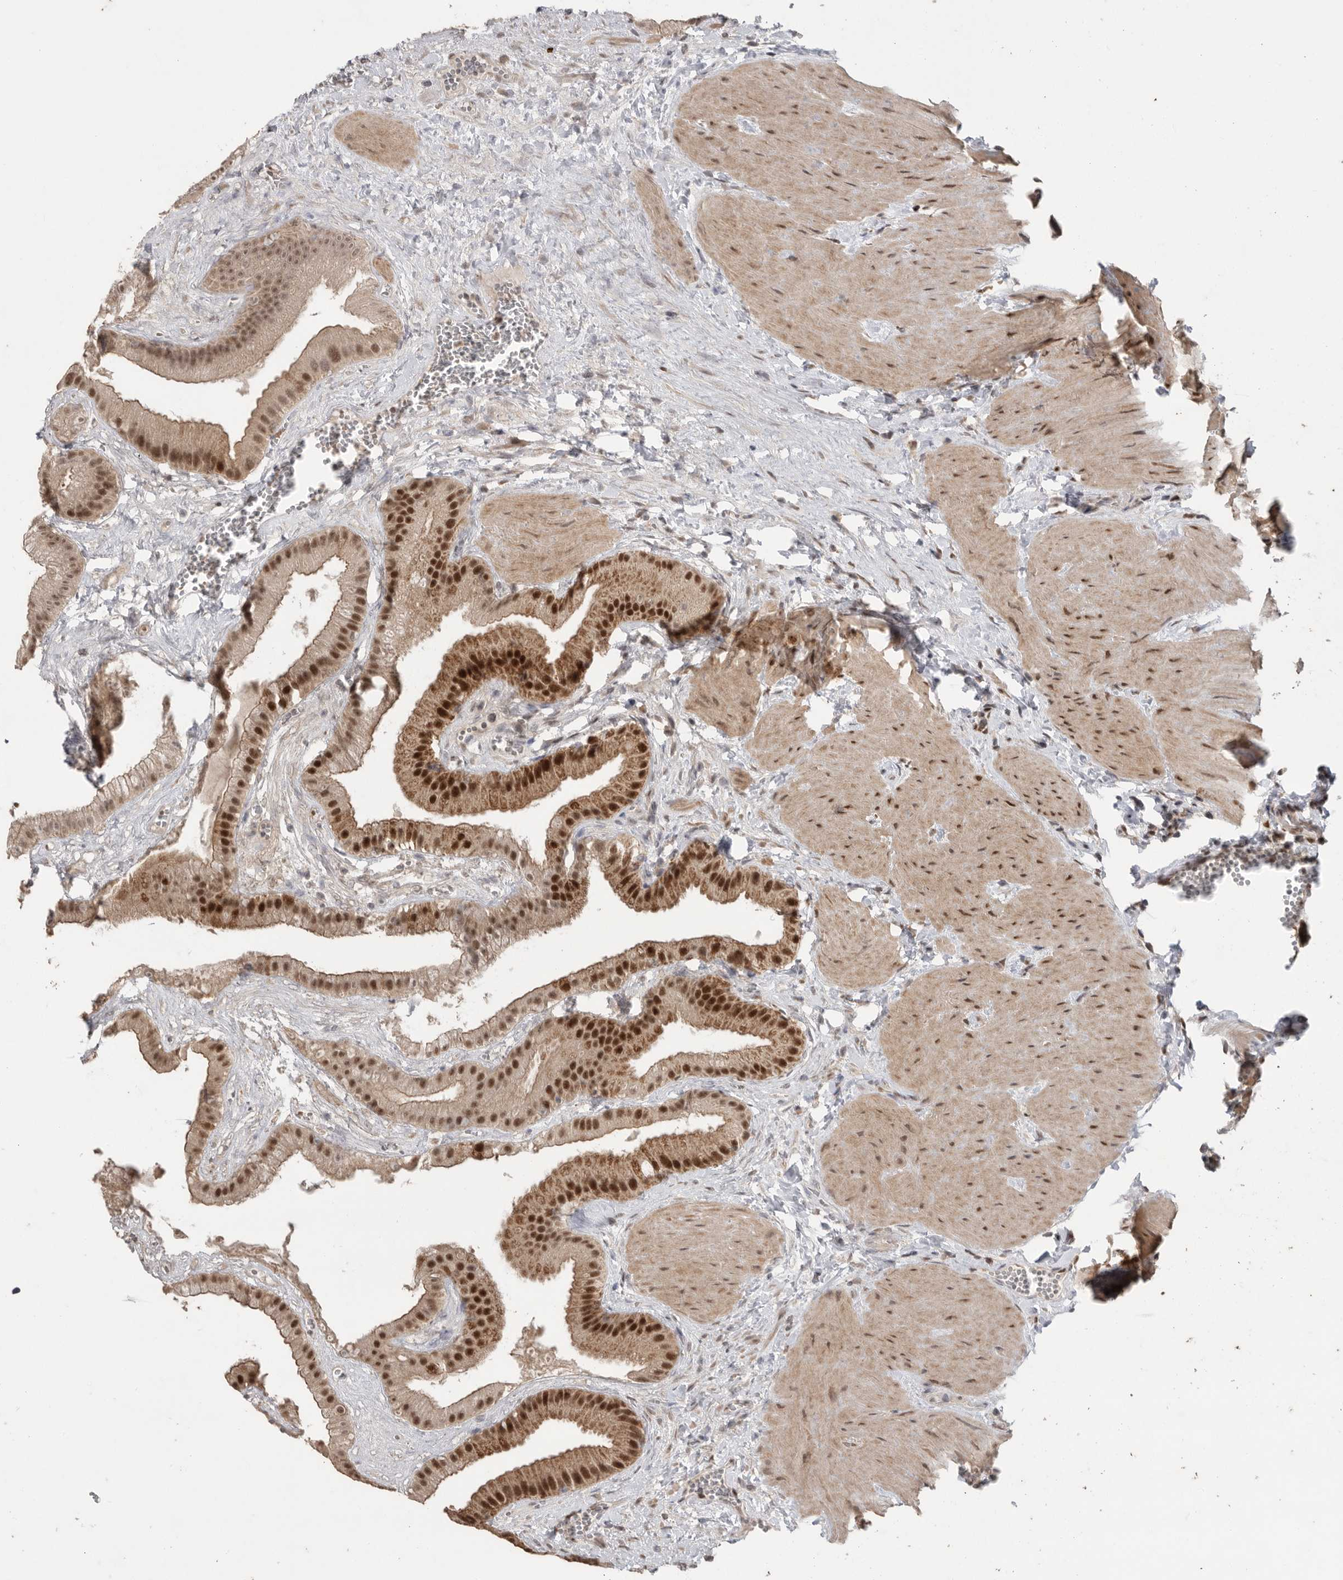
{"staining": {"intensity": "strong", "quantity": ">75%", "location": "cytoplasmic/membranous,nuclear"}, "tissue": "gallbladder", "cell_type": "Glandular cells", "image_type": "normal", "snomed": [{"axis": "morphology", "description": "Normal tissue, NOS"}, {"axis": "topography", "description": "Gallbladder"}], "caption": "Human gallbladder stained with a brown dye demonstrates strong cytoplasmic/membranous,nuclear positive positivity in about >75% of glandular cells.", "gene": "PPP1R10", "patient": {"sex": "male", "age": 55}}